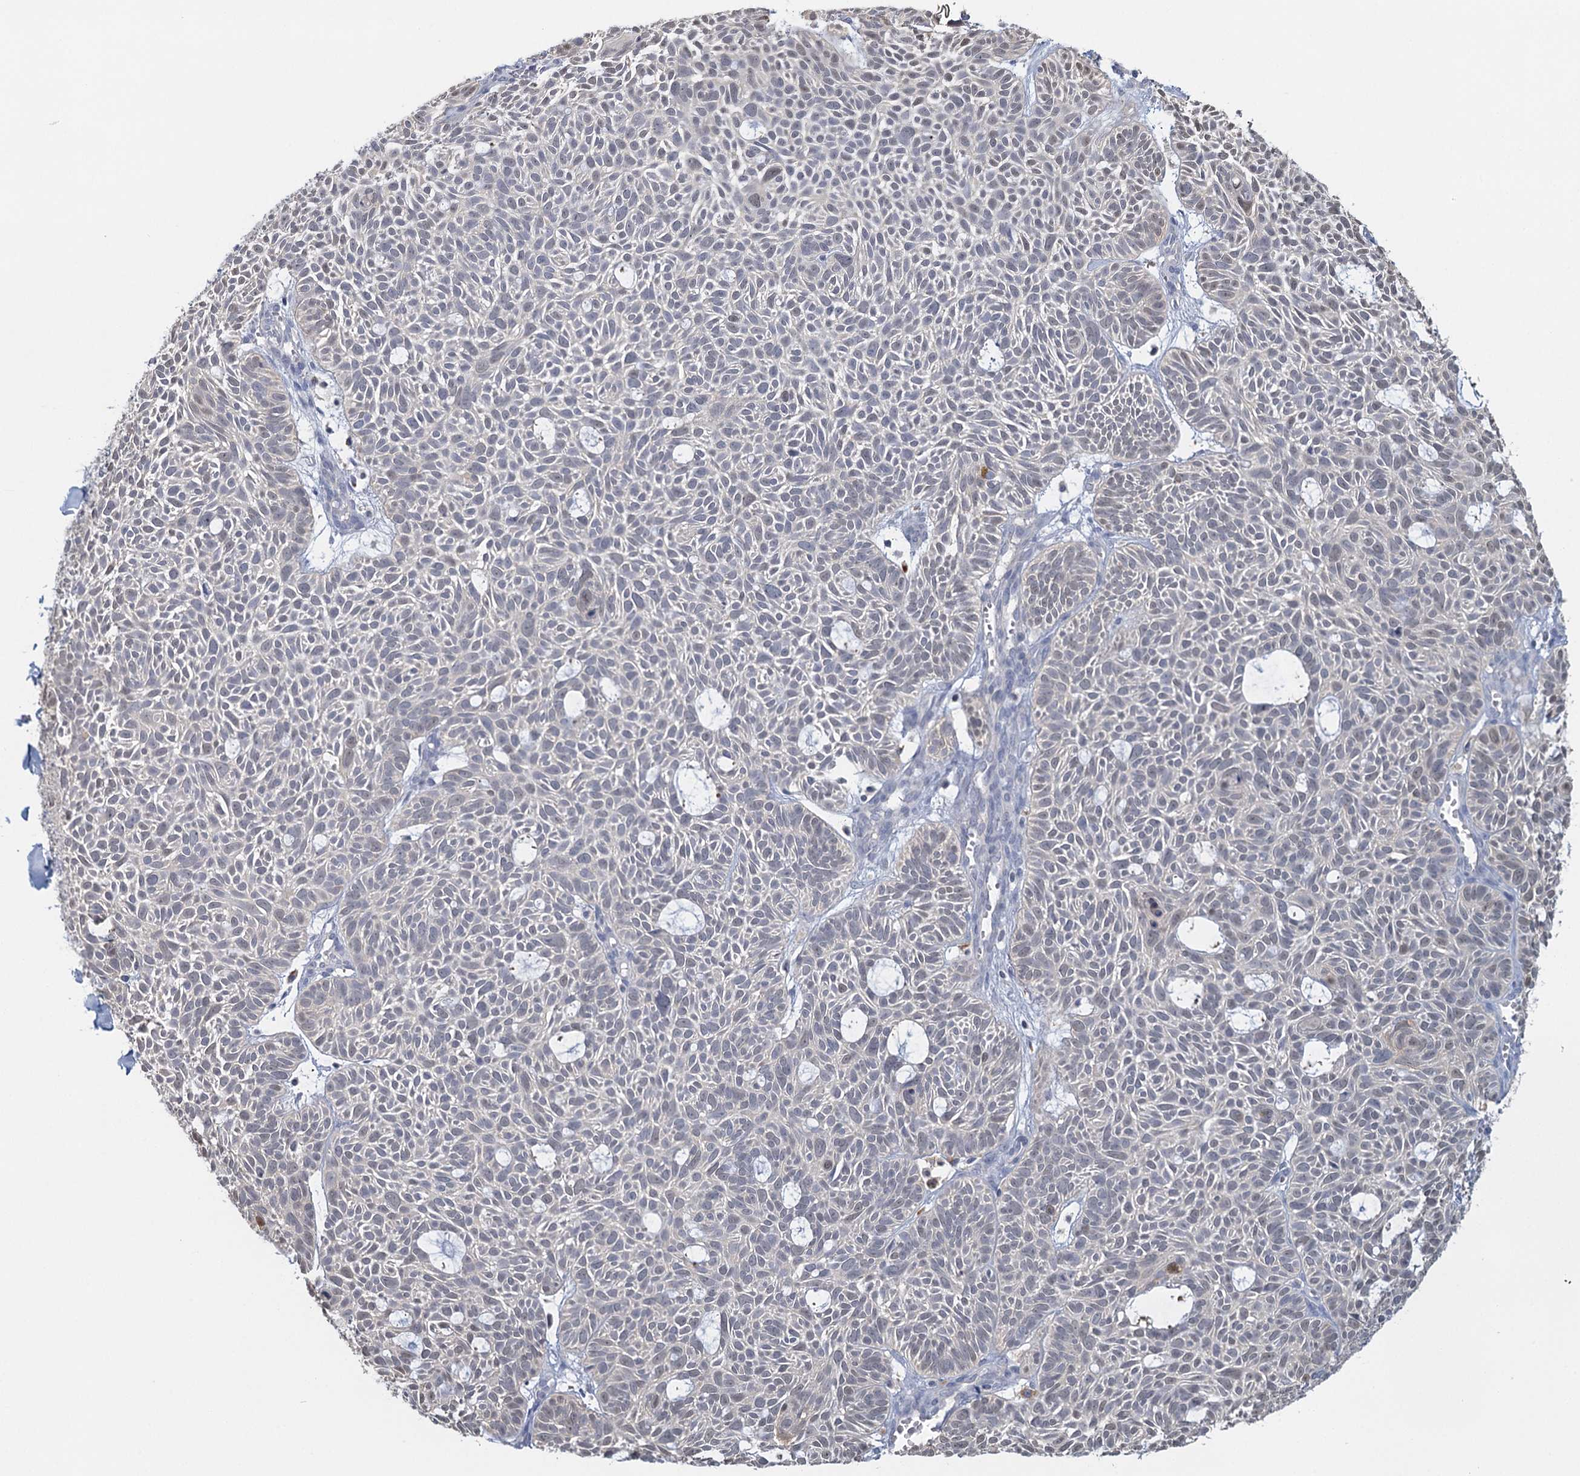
{"staining": {"intensity": "negative", "quantity": "none", "location": "none"}, "tissue": "skin cancer", "cell_type": "Tumor cells", "image_type": "cancer", "snomed": [{"axis": "morphology", "description": "Basal cell carcinoma"}, {"axis": "topography", "description": "Skin"}], "caption": "Tumor cells are negative for protein expression in human basal cell carcinoma (skin).", "gene": "MYO7B", "patient": {"sex": "male", "age": 69}}